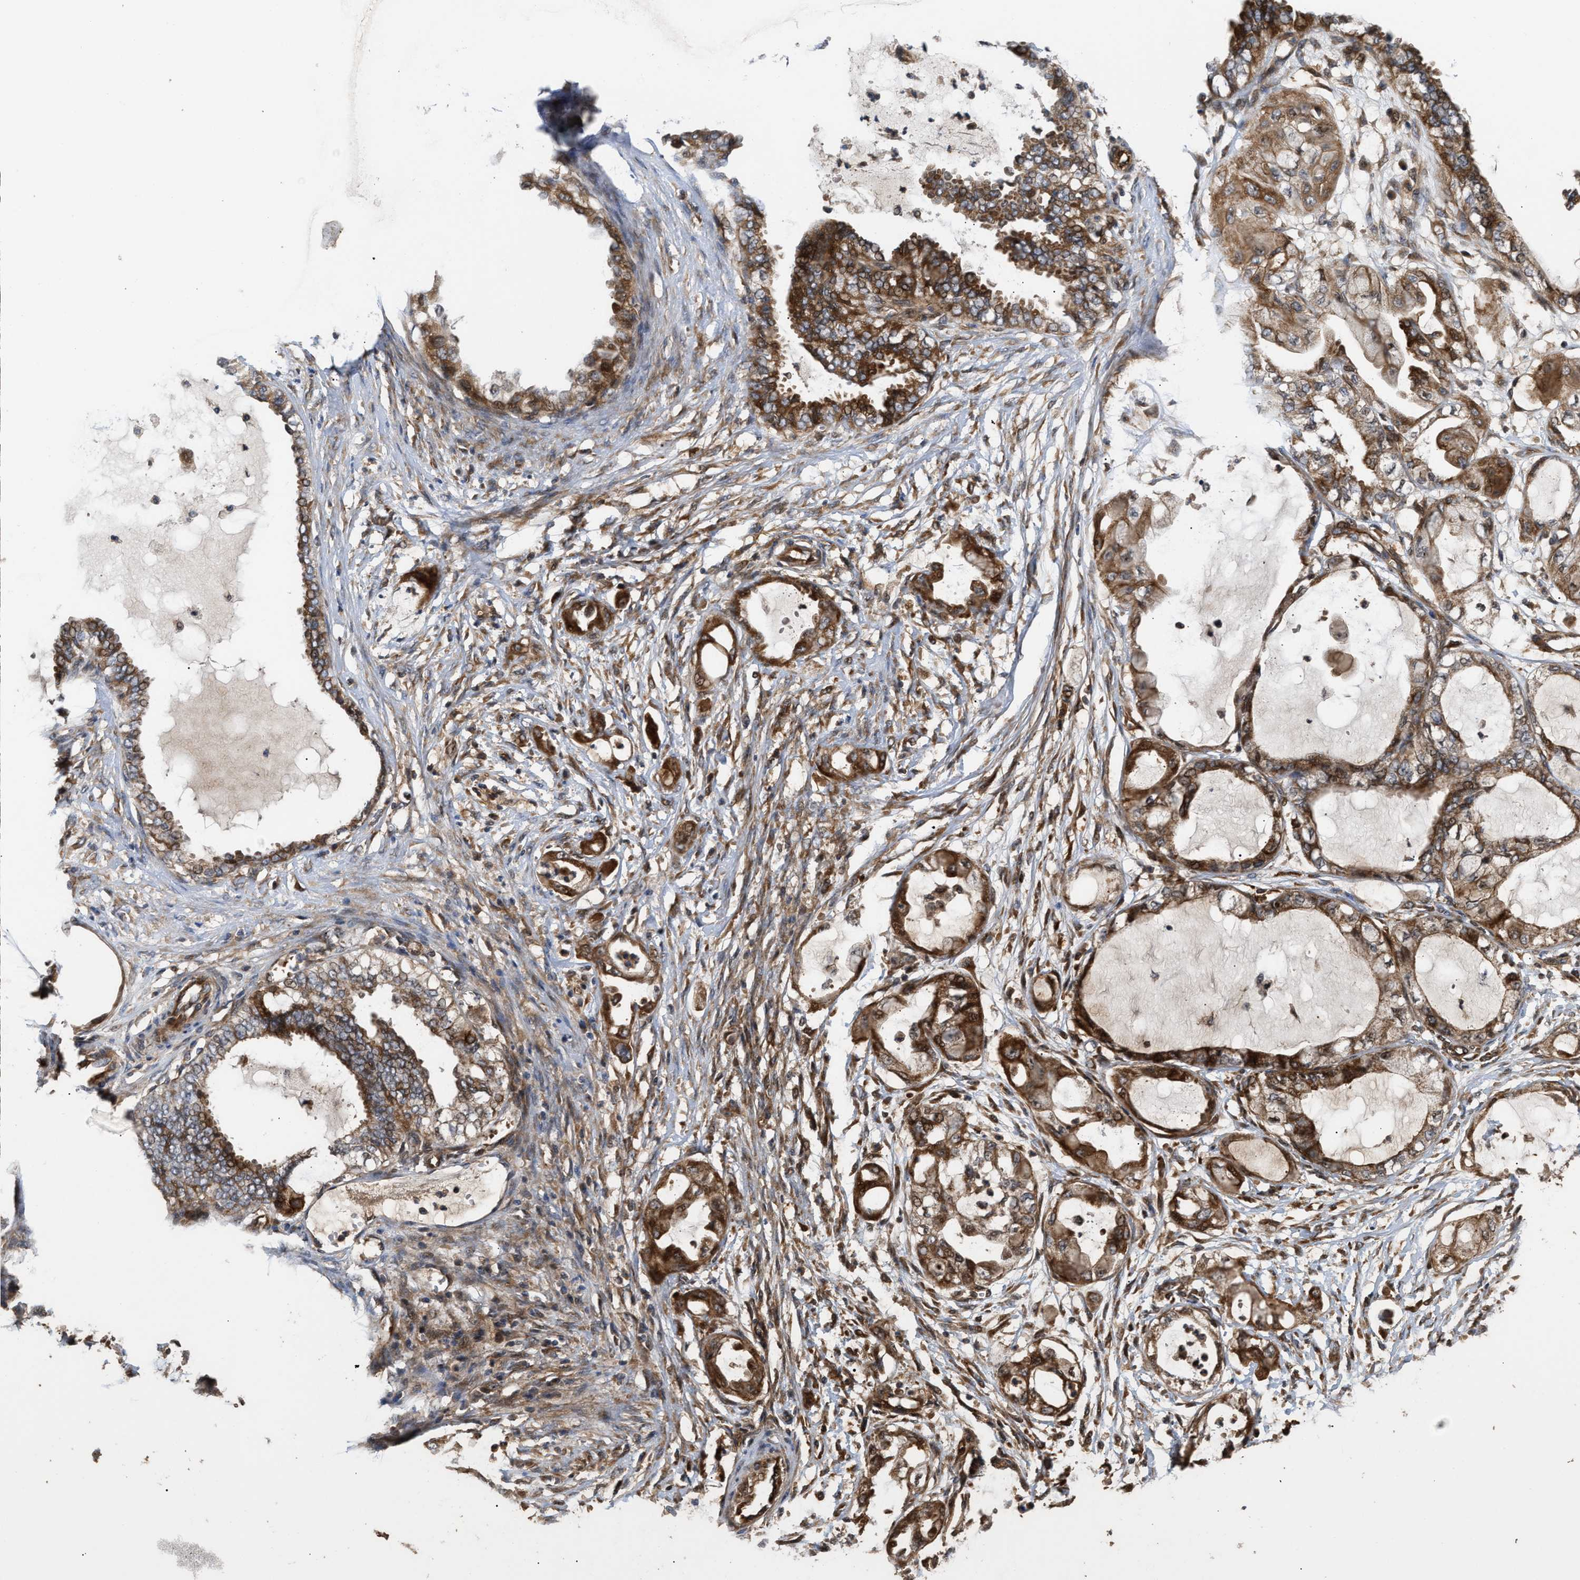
{"staining": {"intensity": "strong", "quantity": ">75%", "location": "cytoplasmic/membranous,nuclear"}, "tissue": "ovarian cancer", "cell_type": "Tumor cells", "image_type": "cancer", "snomed": [{"axis": "morphology", "description": "Carcinoma, NOS"}, {"axis": "morphology", "description": "Carcinoma, endometroid"}, {"axis": "topography", "description": "Ovary"}], "caption": "A brown stain shows strong cytoplasmic/membranous and nuclear positivity of a protein in ovarian endometroid carcinoma tumor cells.", "gene": "STAU1", "patient": {"sex": "female", "age": 50}}